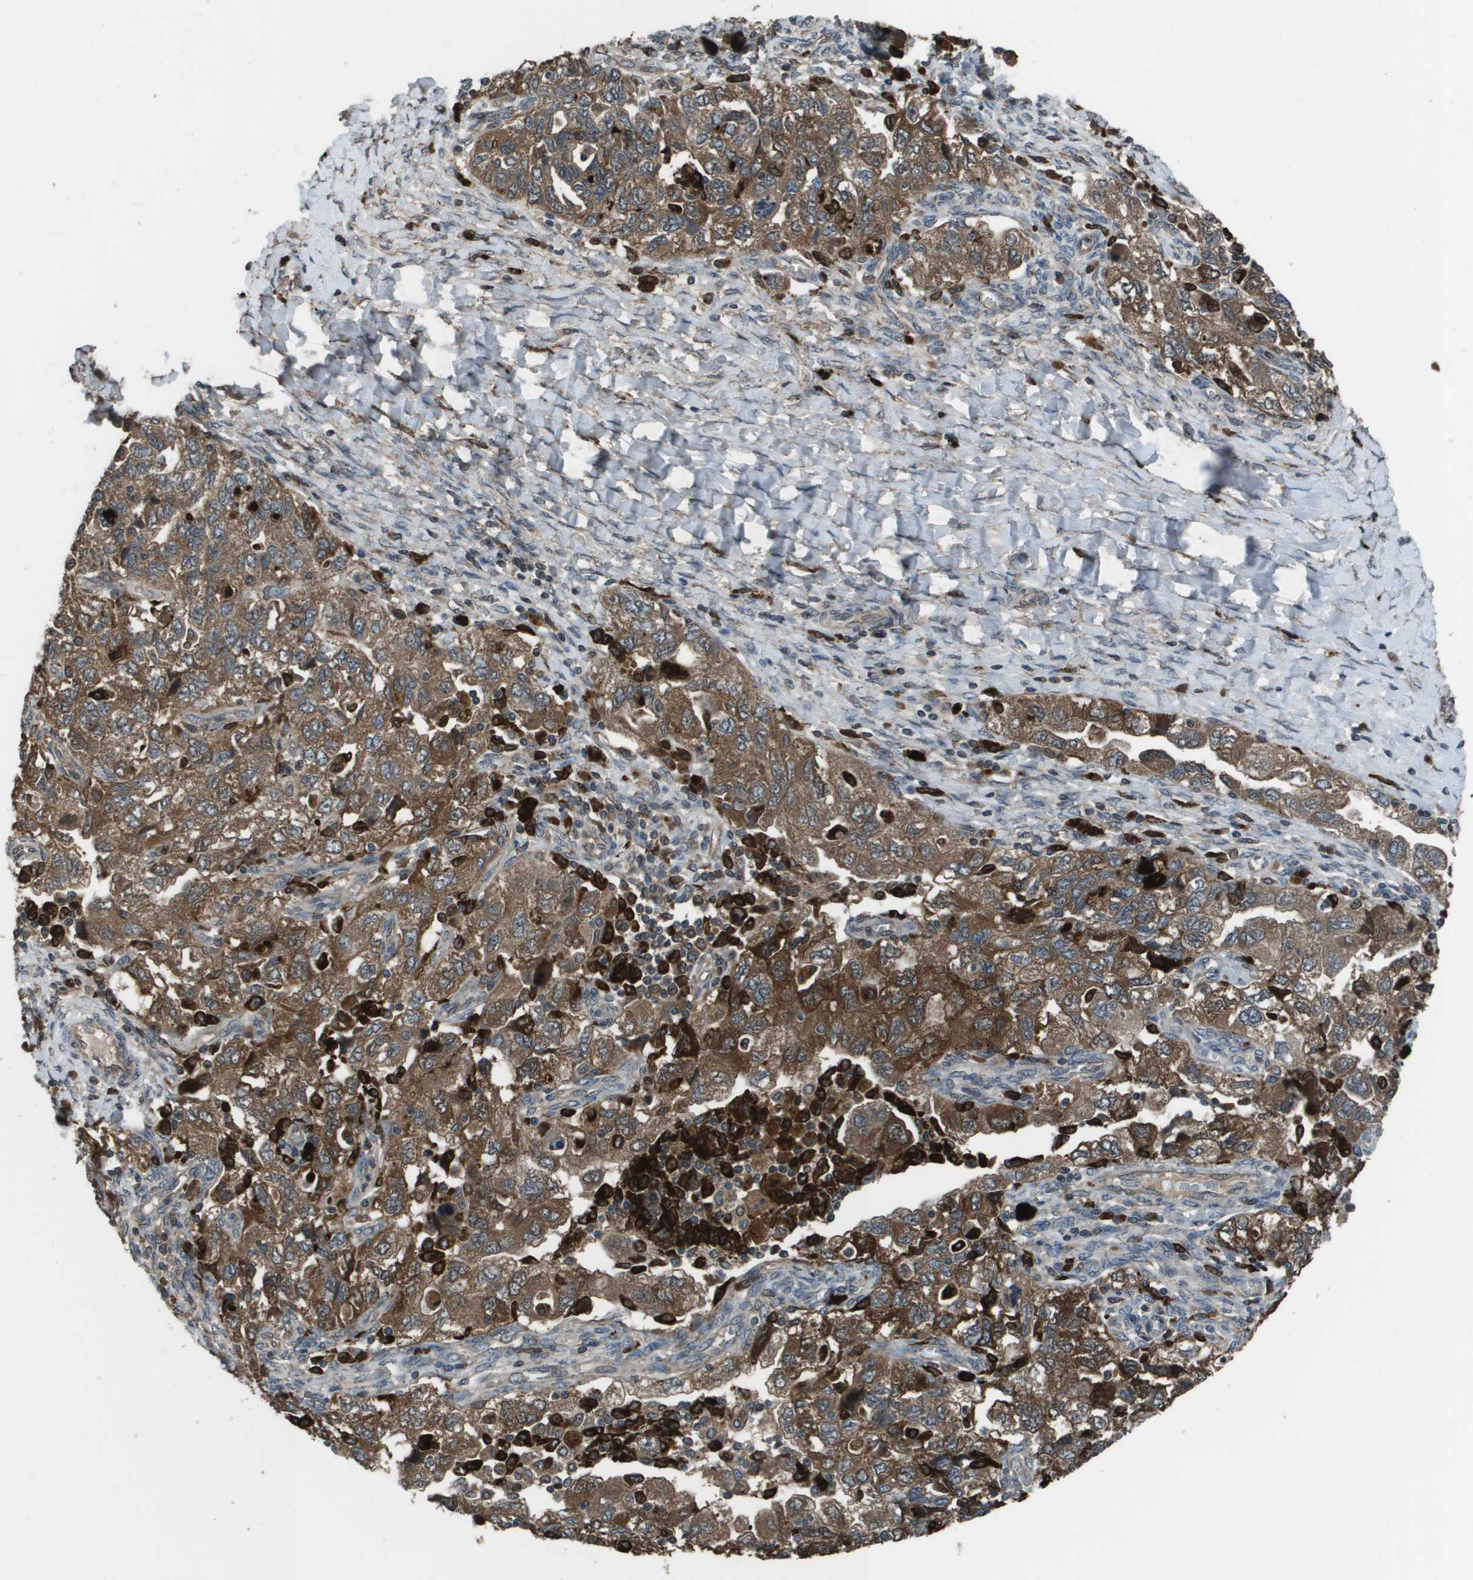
{"staining": {"intensity": "moderate", "quantity": ">75%", "location": "cytoplasmic/membranous"}, "tissue": "ovarian cancer", "cell_type": "Tumor cells", "image_type": "cancer", "snomed": [{"axis": "morphology", "description": "Carcinoma, NOS"}, {"axis": "morphology", "description": "Cystadenocarcinoma, serous, NOS"}, {"axis": "topography", "description": "Ovary"}], "caption": "Immunohistochemistry (IHC) of human ovarian carcinoma shows medium levels of moderate cytoplasmic/membranous expression in approximately >75% of tumor cells.", "gene": "GOSR2", "patient": {"sex": "female", "age": 69}}